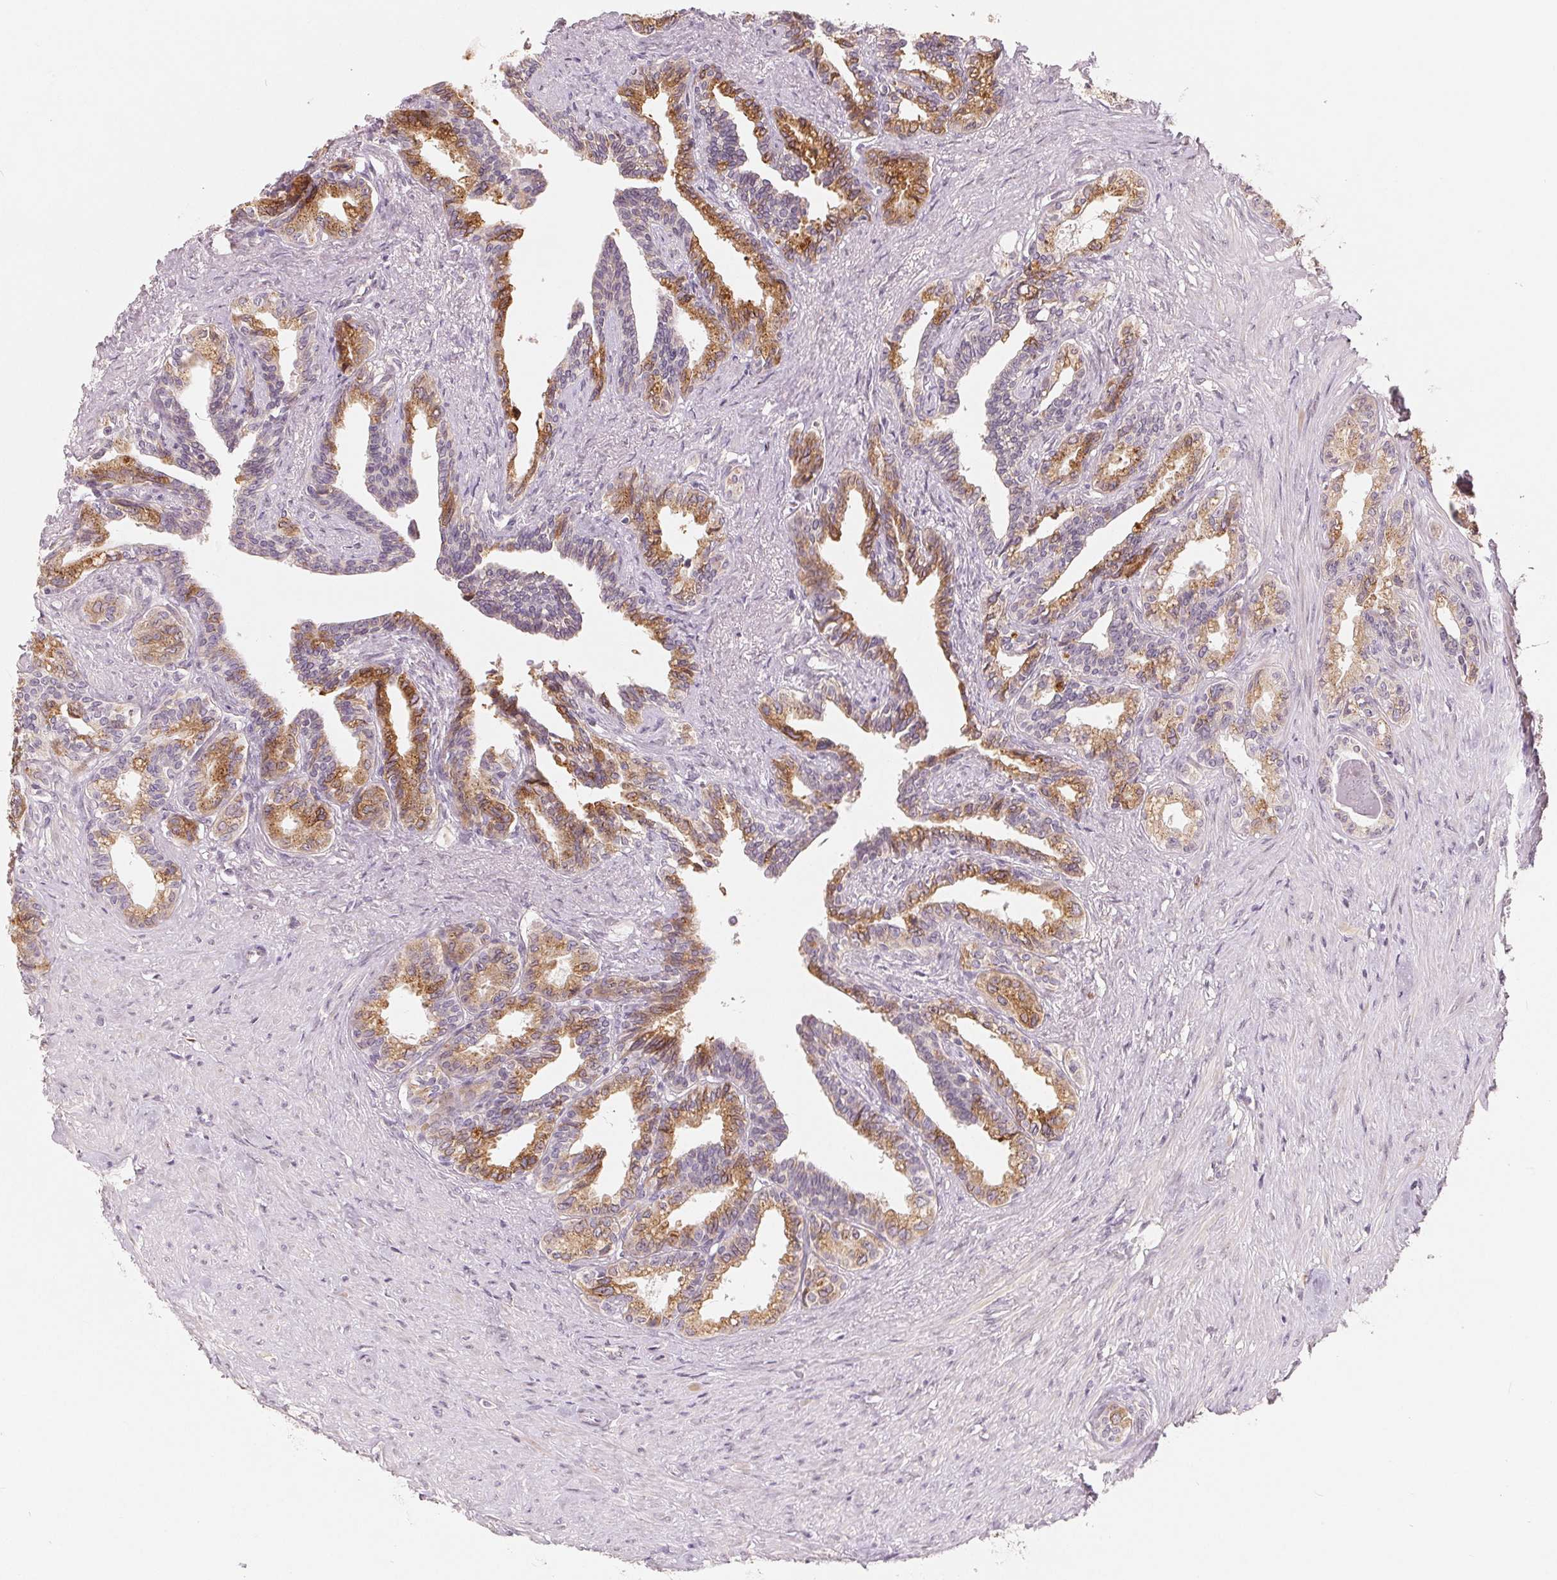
{"staining": {"intensity": "moderate", "quantity": "25%-75%", "location": "cytoplasmic/membranous"}, "tissue": "seminal vesicle", "cell_type": "Glandular cells", "image_type": "normal", "snomed": [{"axis": "morphology", "description": "Normal tissue, NOS"}, {"axis": "morphology", "description": "Urothelial carcinoma, NOS"}, {"axis": "topography", "description": "Urinary bladder"}, {"axis": "topography", "description": "Seminal veicle"}], "caption": "A brown stain highlights moderate cytoplasmic/membranous expression of a protein in glandular cells of benign seminal vesicle.", "gene": "TMSB15B", "patient": {"sex": "male", "age": 76}}